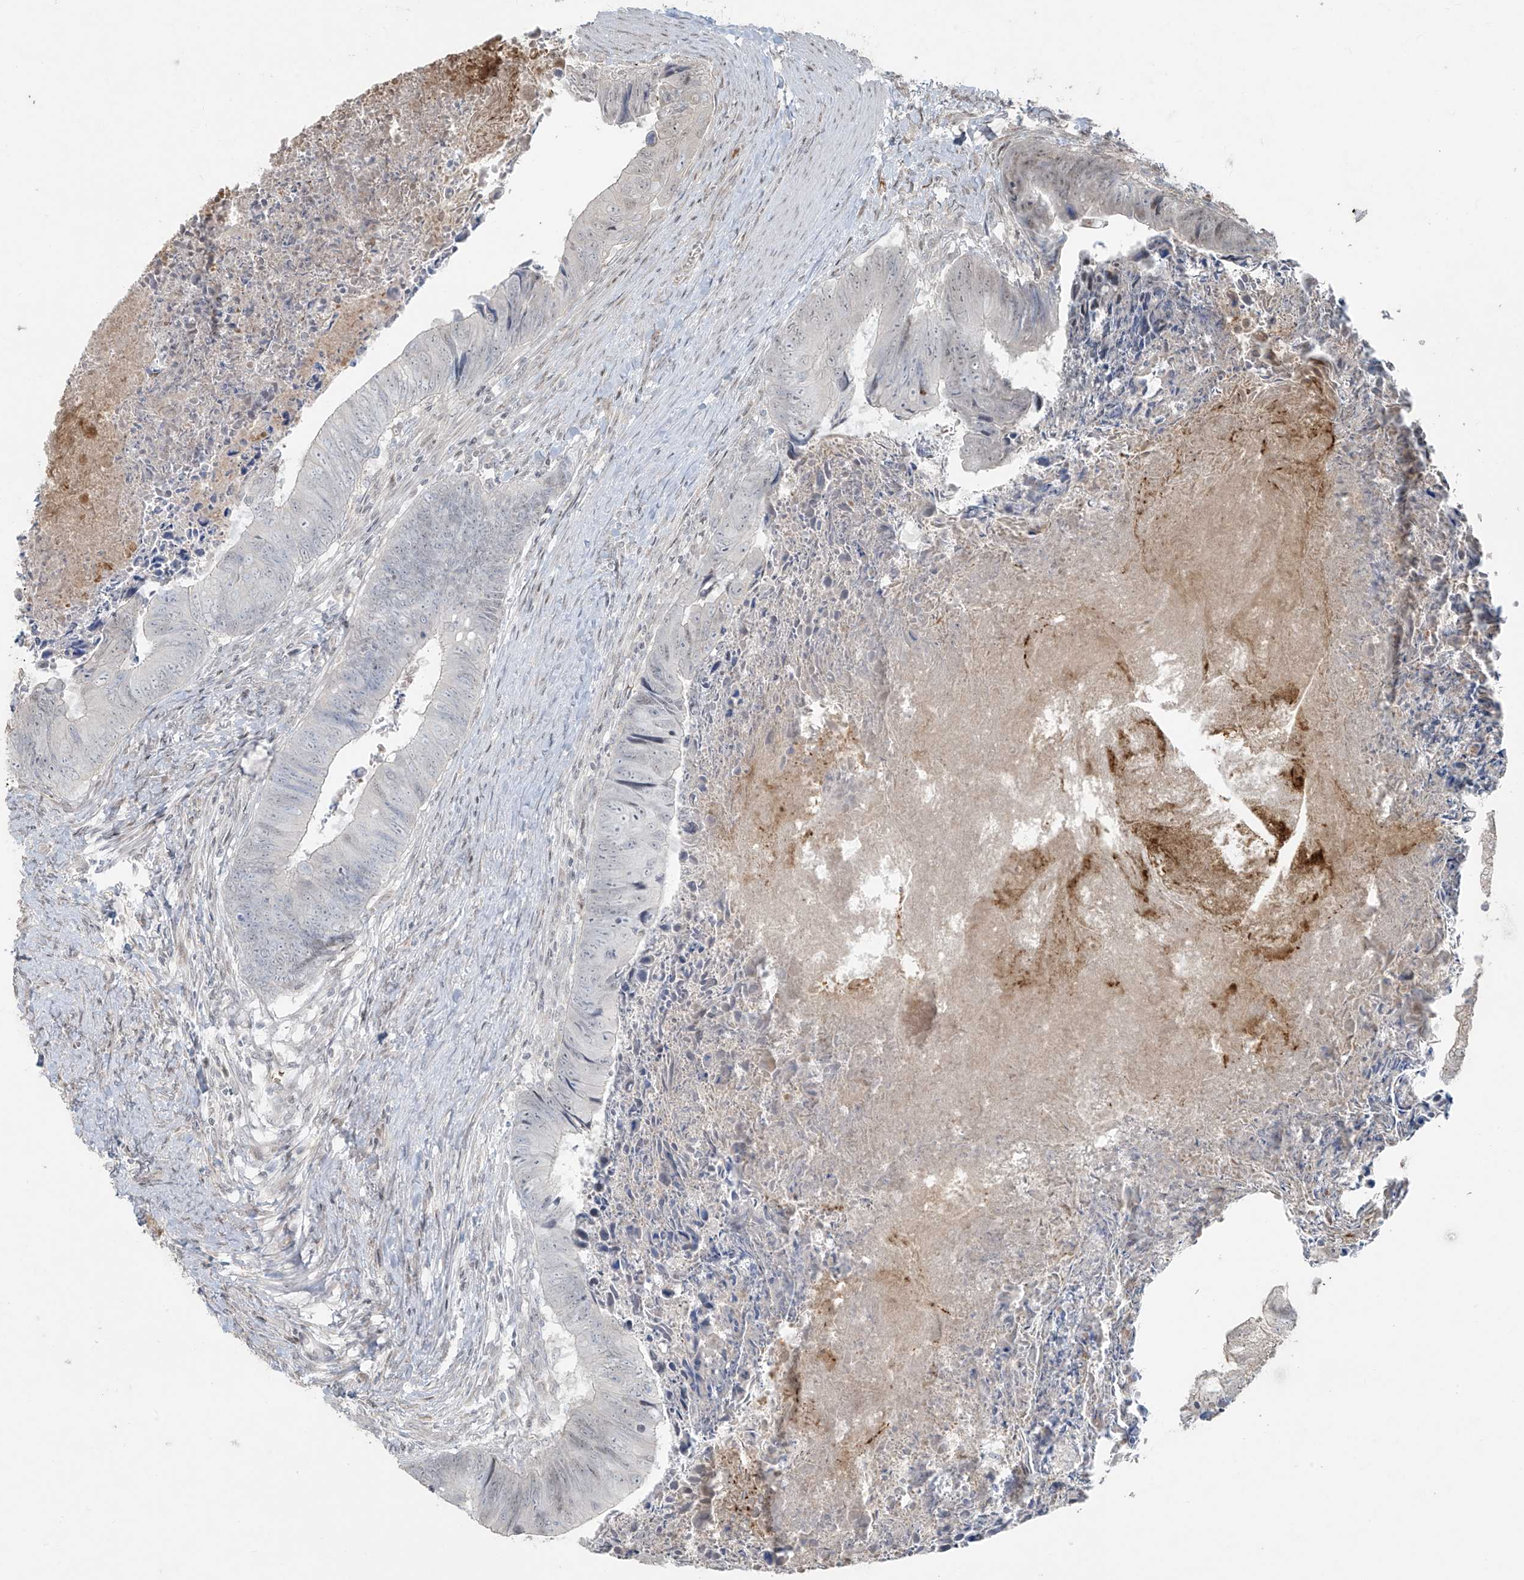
{"staining": {"intensity": "negative", "quantity": "none", "location": "none"}, "tissue": "colorectal cancer", "cell_type": "Tumor cells", "image_type": "cancer", "snomed": [{"axis": "morphology", "description": "Adenocarcinoma, NOS"}, {"axis": "topography", "description": "Colon"}], "caption": "There is no significant expression in tumor cells of adenocarcinoma (colorectal).", "gene": "TTC22", "patient": {"sex": "female", "age": 67}}